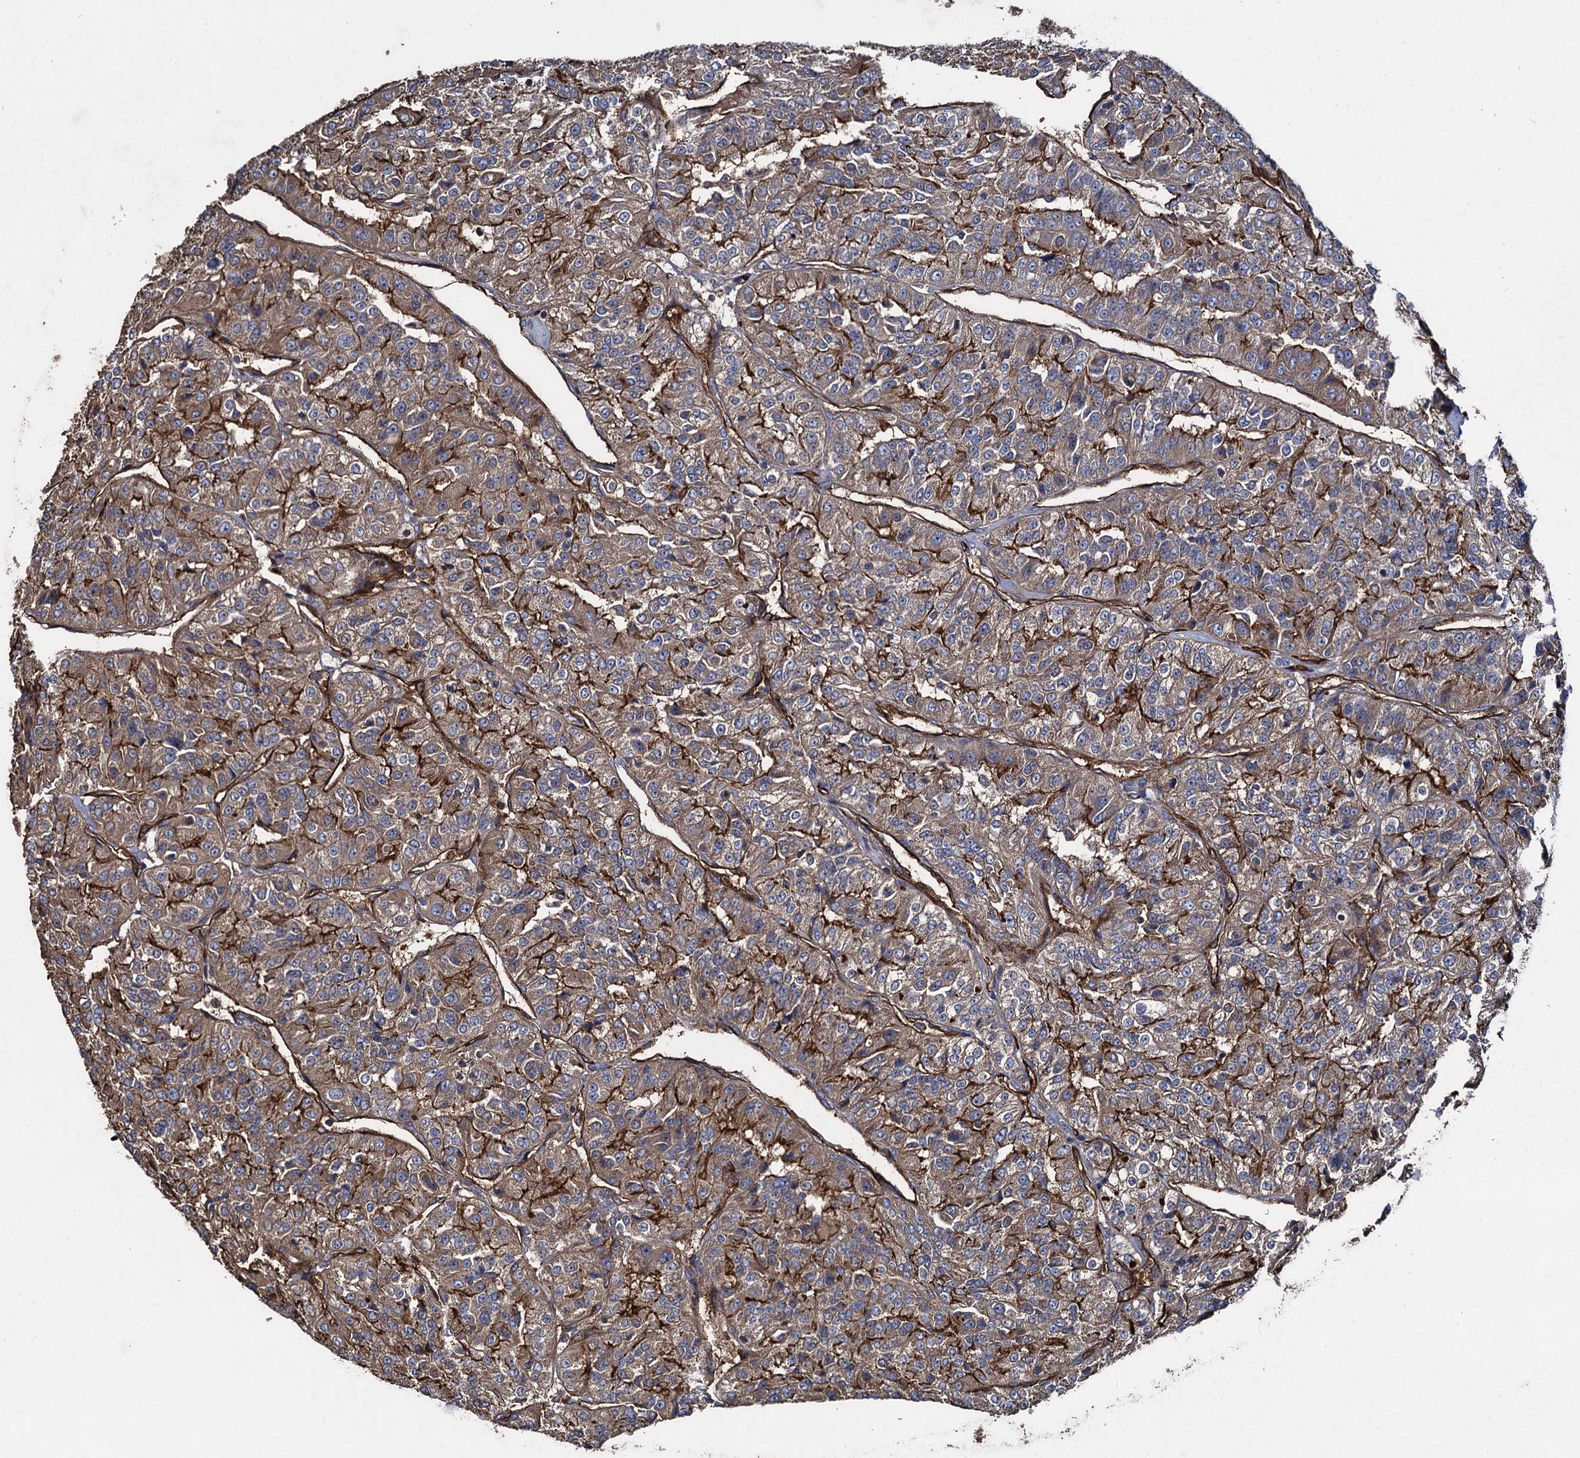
{"staining": {"intensity": "strong", "quantity": "25%-75%", "location": "cytoplasmic/membranous"}, "tissue": "renal cancer", "cell_type": "Tumor cells", "image_type": "cancer", "snomed": [{"axis": "morphology", "description": "Adenocarcinoma, NOS"}, {"axis": "topography", "description": "Kidney"}], "caption": "Protein staining shows strong cytoplasmic/membranous staining in approximately 25%-75% of tumor cells in adenocarcinoma (renal).", "gene": "TXNDC11", "patient": {"sex": "female", "age": 63}}